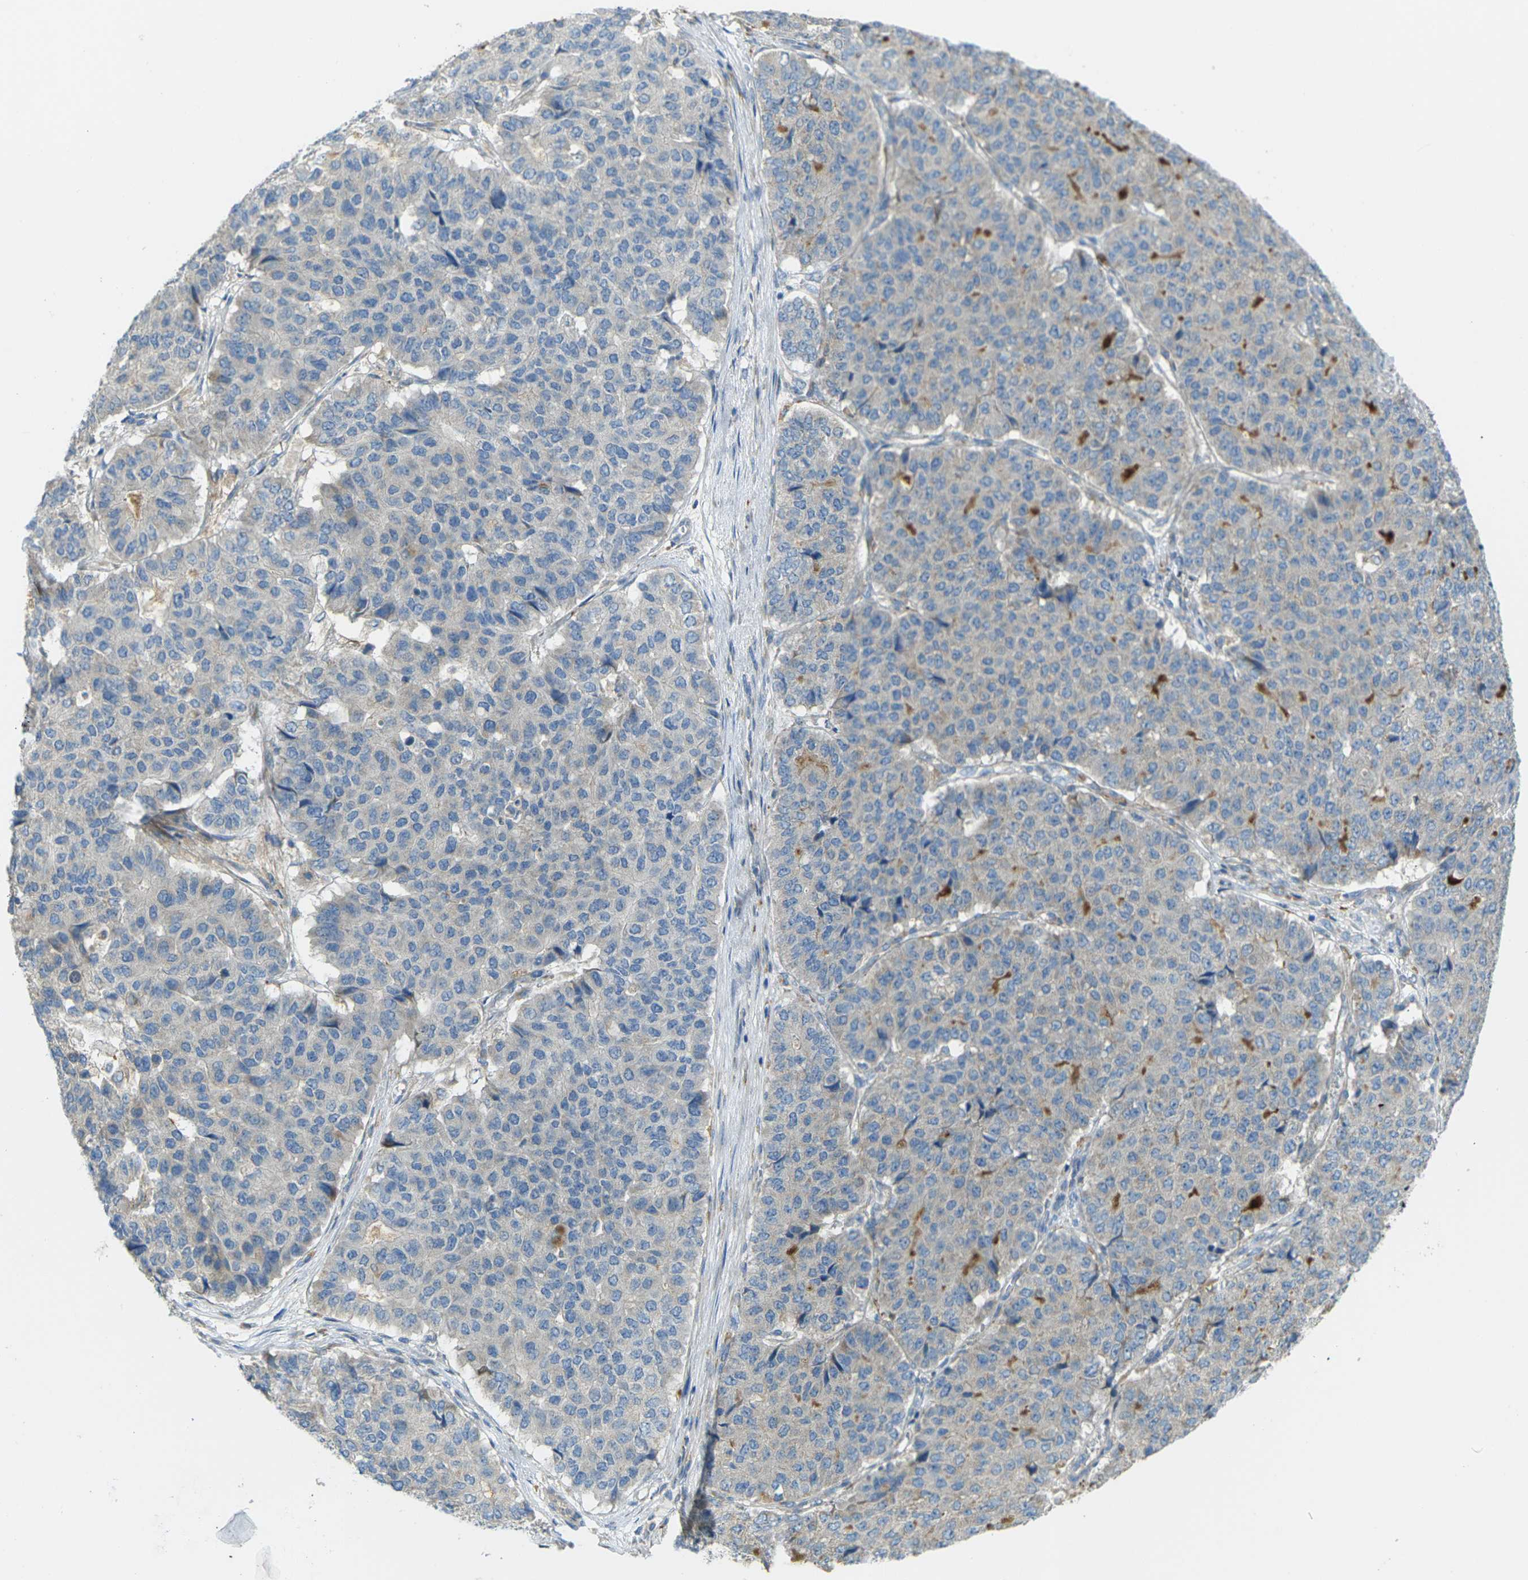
{"staining": {"intensity": "negative", "quantity": "none", "location": "none"}, "tissue": "pancreatic cancer", "cell_type": "Tumor cells", "image_type": "cancer", "snomed": [{"axis": "morphology", "description": "Adenocarcinoma, NOS"}, {"axis": "topography", "description": "Pancreas"}], "caption": "Tumor cells are negative for protein expression in human adenocarcinoma (pancreatic).", "gene": "MYLK4", "patient": {"sex": "male", "age": 50}}